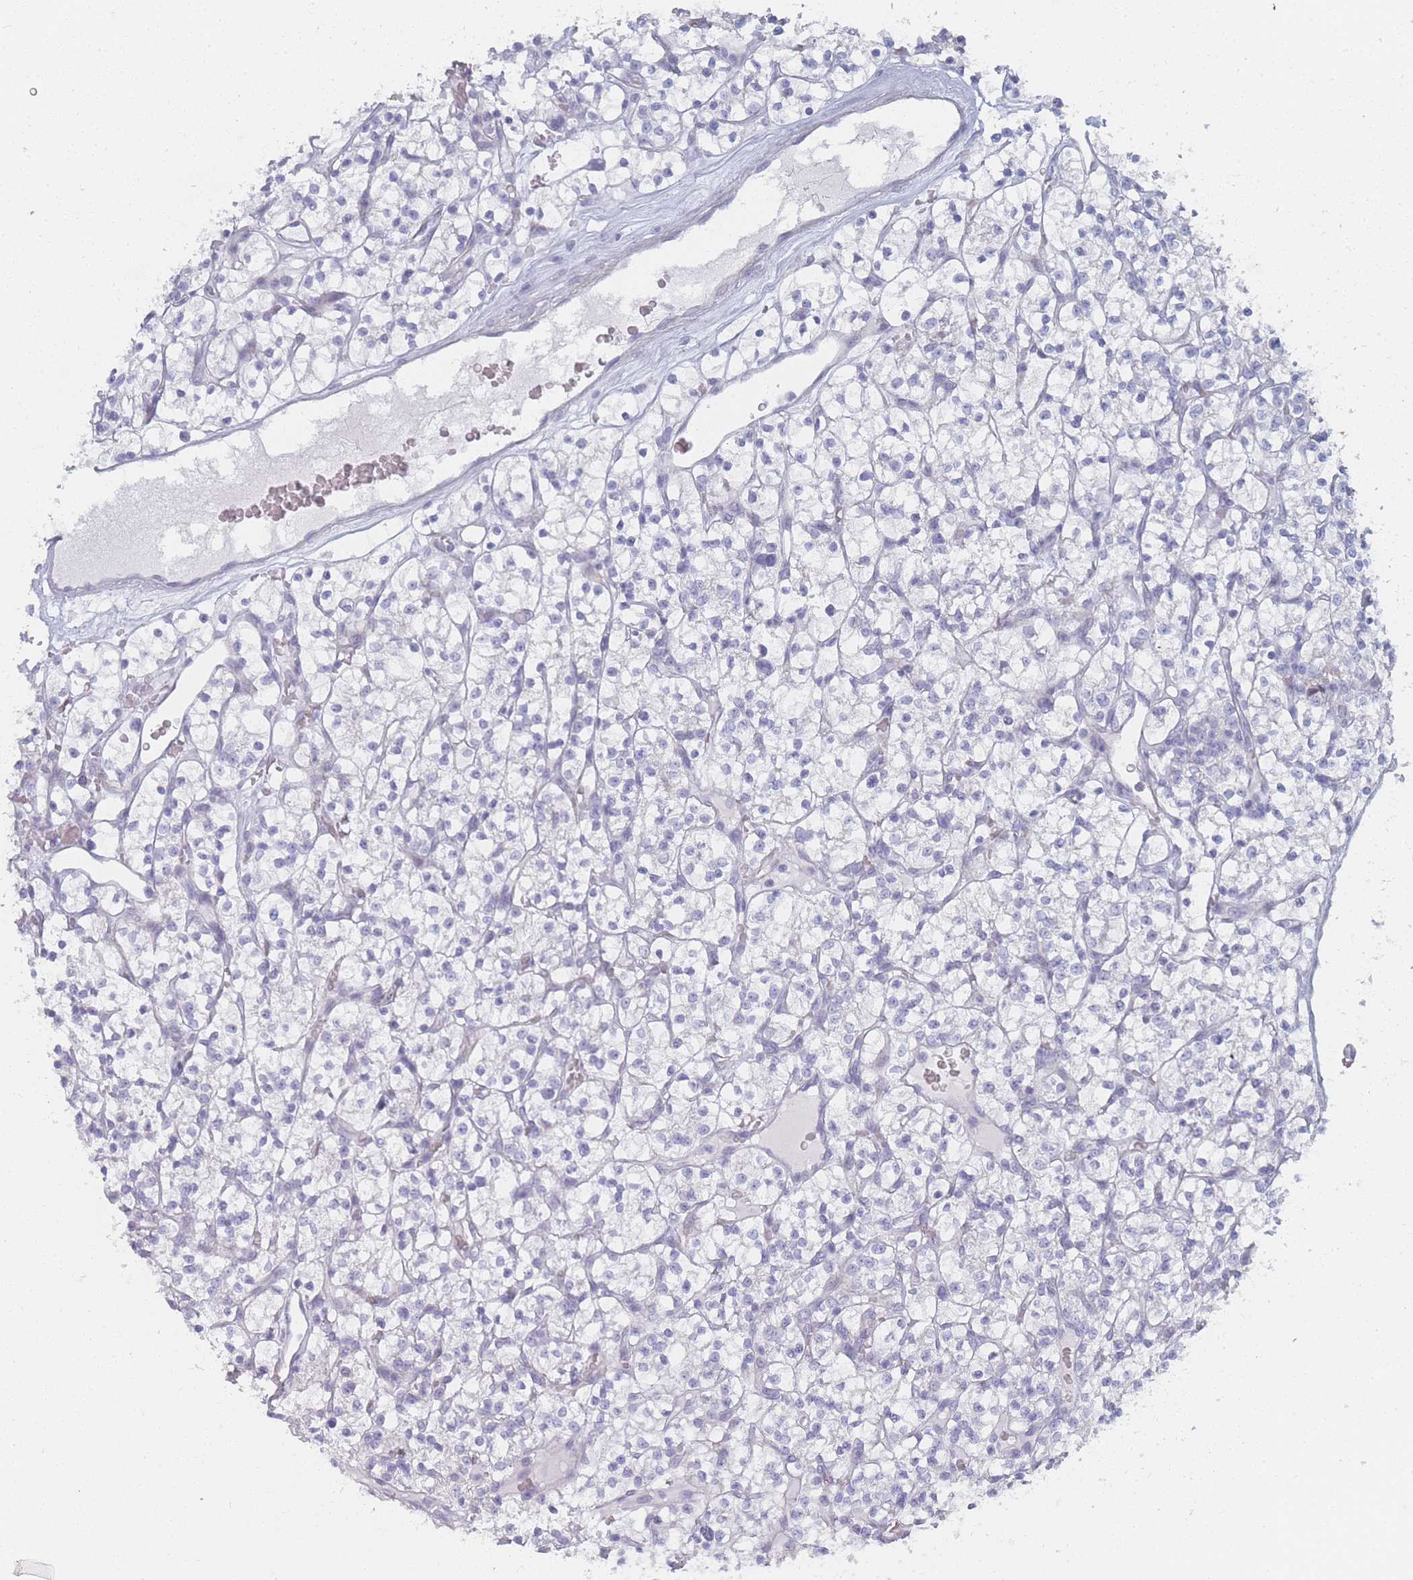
{"staining": {"intensity": "negative", "quantity": "none", "location": "none"}, "tissue": "renal cancer", "cell_type": "Tumor cells", "image_type": "cancer", "snomed": [{"axis": "morphology", "description": "Adenocarcinoma, NOS"}, {"axis": "topography", "description": "Kidney"}], "caption": "IHC of renal cancer (adenocarcinoma) shows no positivity in tumor cells.", "gene": "IMPG1", "patient": {"sex": "female", "age": 64}}